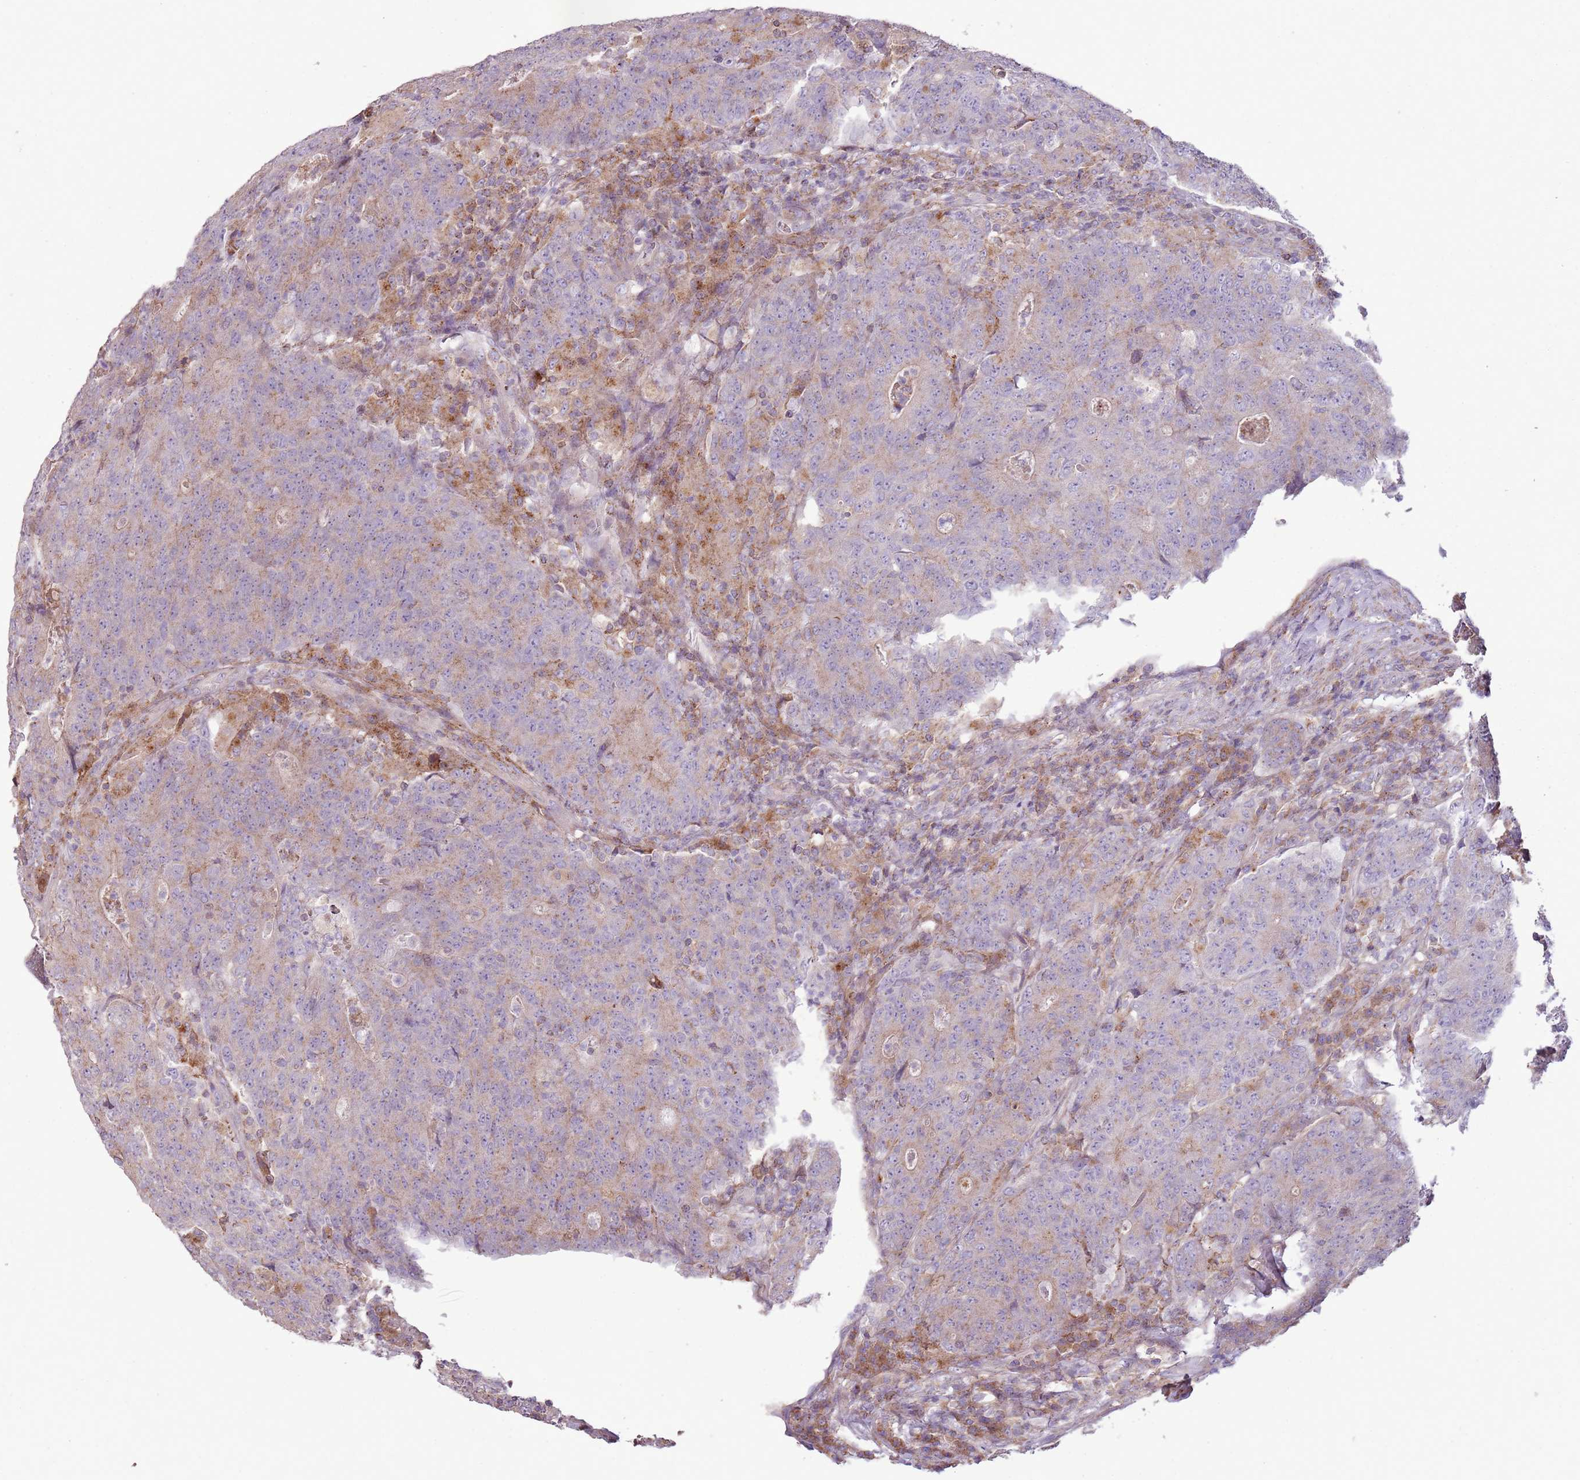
{"staining": {"intensity": "weak", "quantity": "<25%", "location": "cytoplasmic/membranous"}, "tissue": "colorectal cancer", "cell_type": "Tumor cells", "image_type": "cancer", "snomed": [{"axis": "morphology", "description": "Adenocarcinoma, NOS"}, {"axis": "topography", "description": "Colon"}], "caption": "The histopathology image displays no staining of tumor cells in adenocarcinoma (colorectal).", "gene": "ANKRD24", "patient": {"sex": "female", "age": 75}}